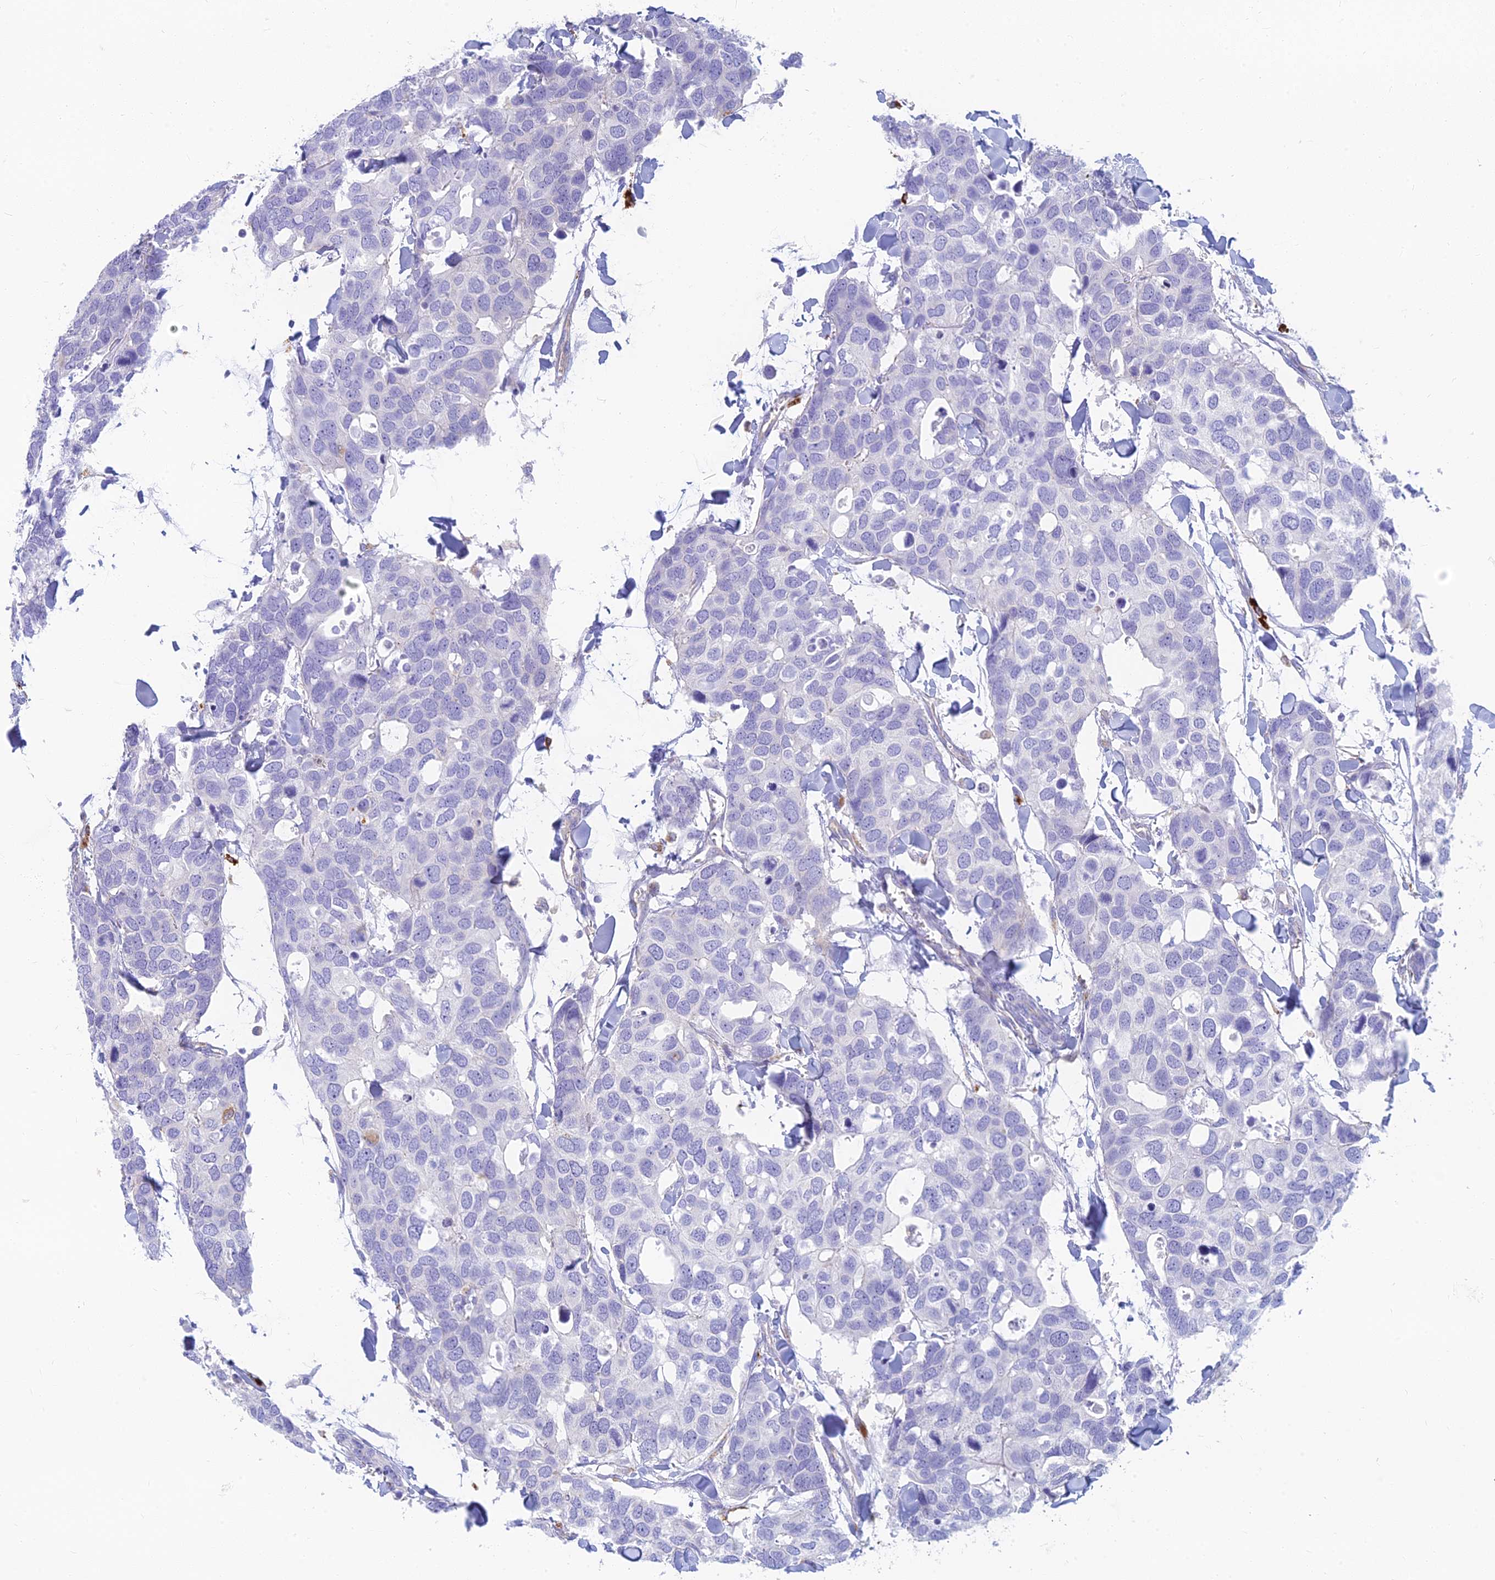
{"staining": {"intensity": "negative", "quantity": "none", "location": "none"}, "tissue": "breast cancer", "cell_type": "Tumor cells", "image_type": "cancer", "snomed": [{"axis": "morphology", "description": "Duct carcinoma"}, {"axis": "topography", "description": "Breast"}], "caption": "This is an immunohistochemistry (IHC) histopathology image of human breast cancer (infiltrating ductal carcinoma). There is no expression in tumor cells.", "gene": "STRN4", "patient": {"sex": "female", "age": 83}}